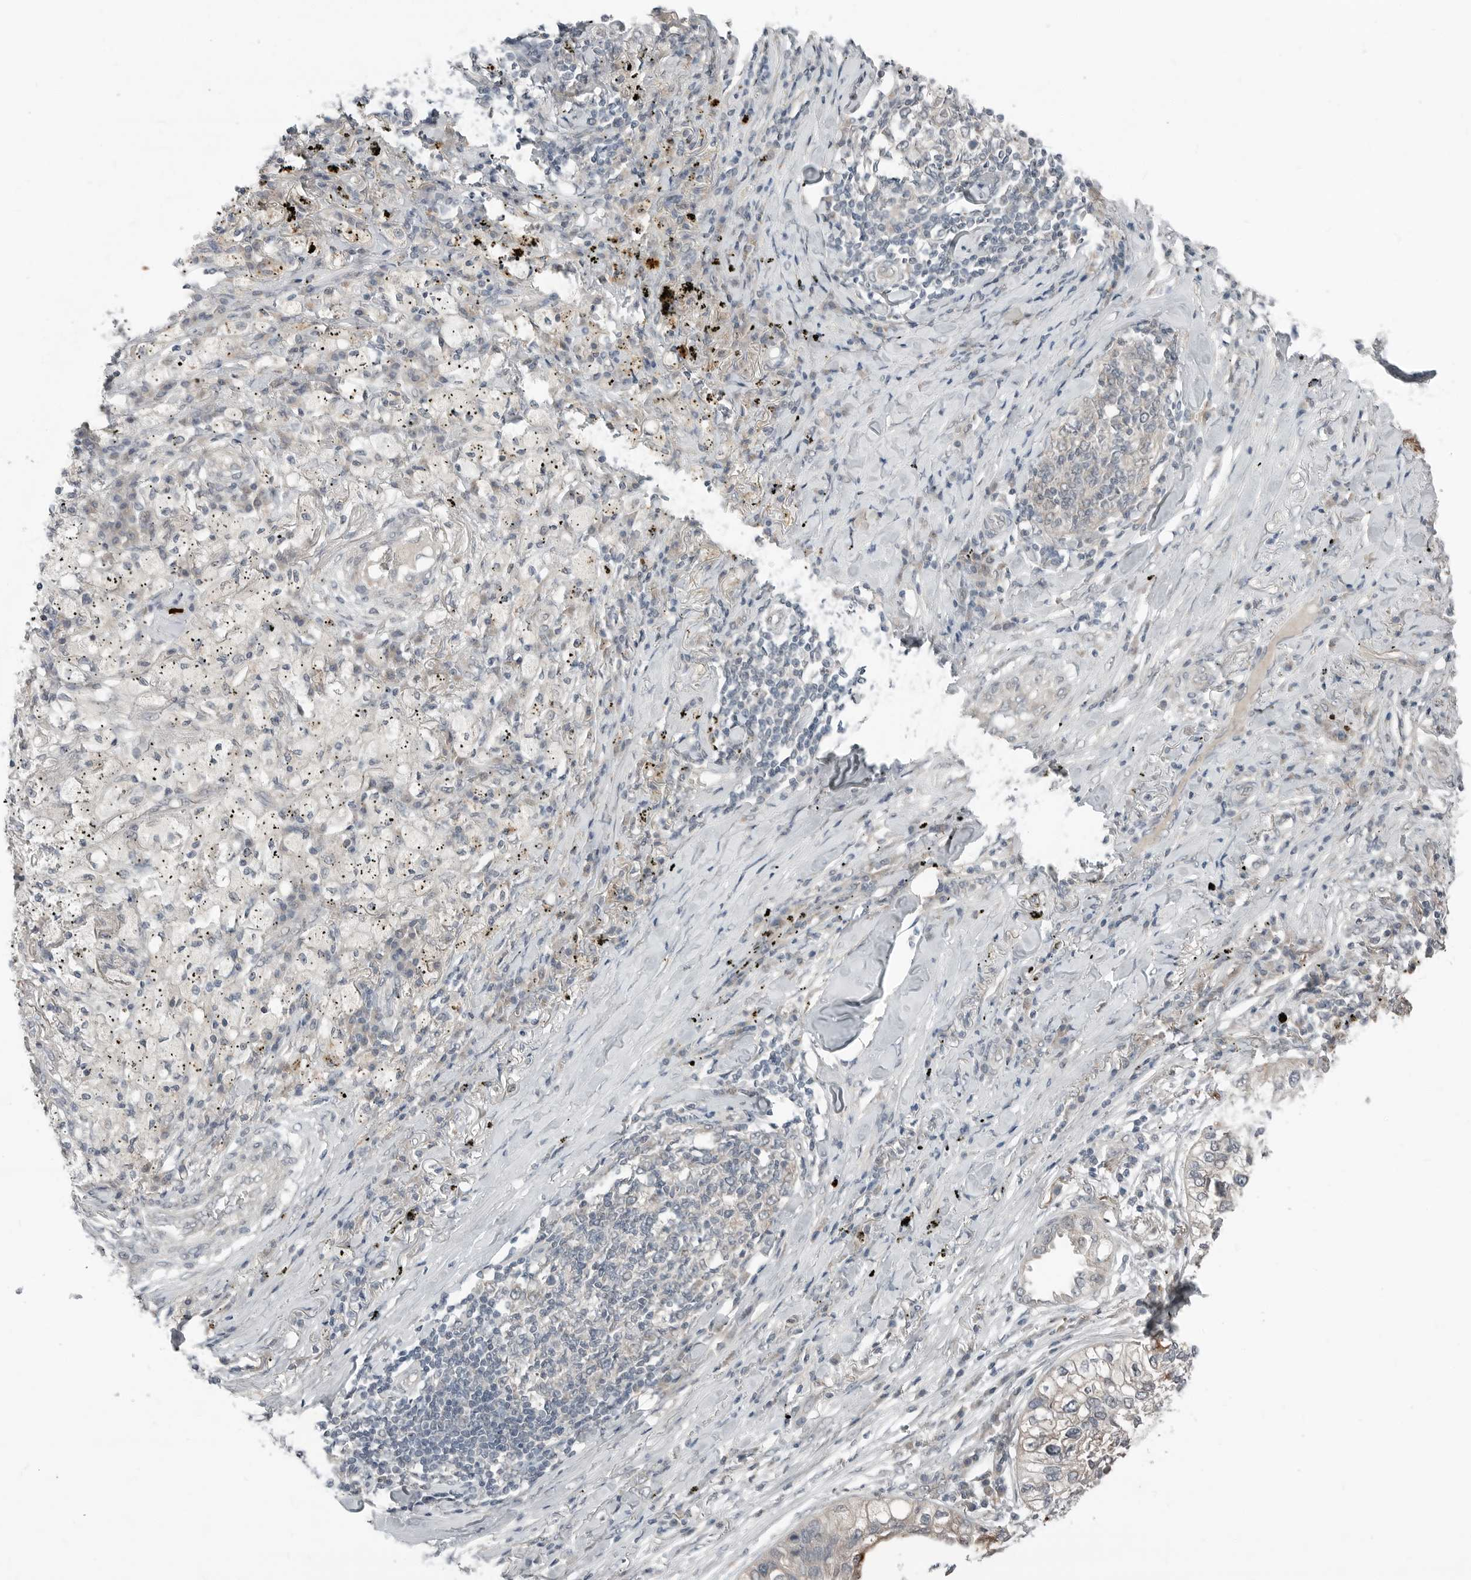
{"staining": {"intensity": "negative", "quantity": "none", "location": "none"}, "tissue": "lung cancer", "cell_type": "Tumor cells", "image_type": "cancer", "snomed": [{"axis": "morphology", "description": "Squamous cell carcinoma, NOS"}, {"axis": "topography", "description": "Lung"}], "caption": "IHC histopathology image of neoplastic tissue: lung squamous cell carcinoma stained with DAB reveals no significant protein expression in tumor cells.", "gene": "FCRLB", "patient": {"sex": "female", "age": 63}}